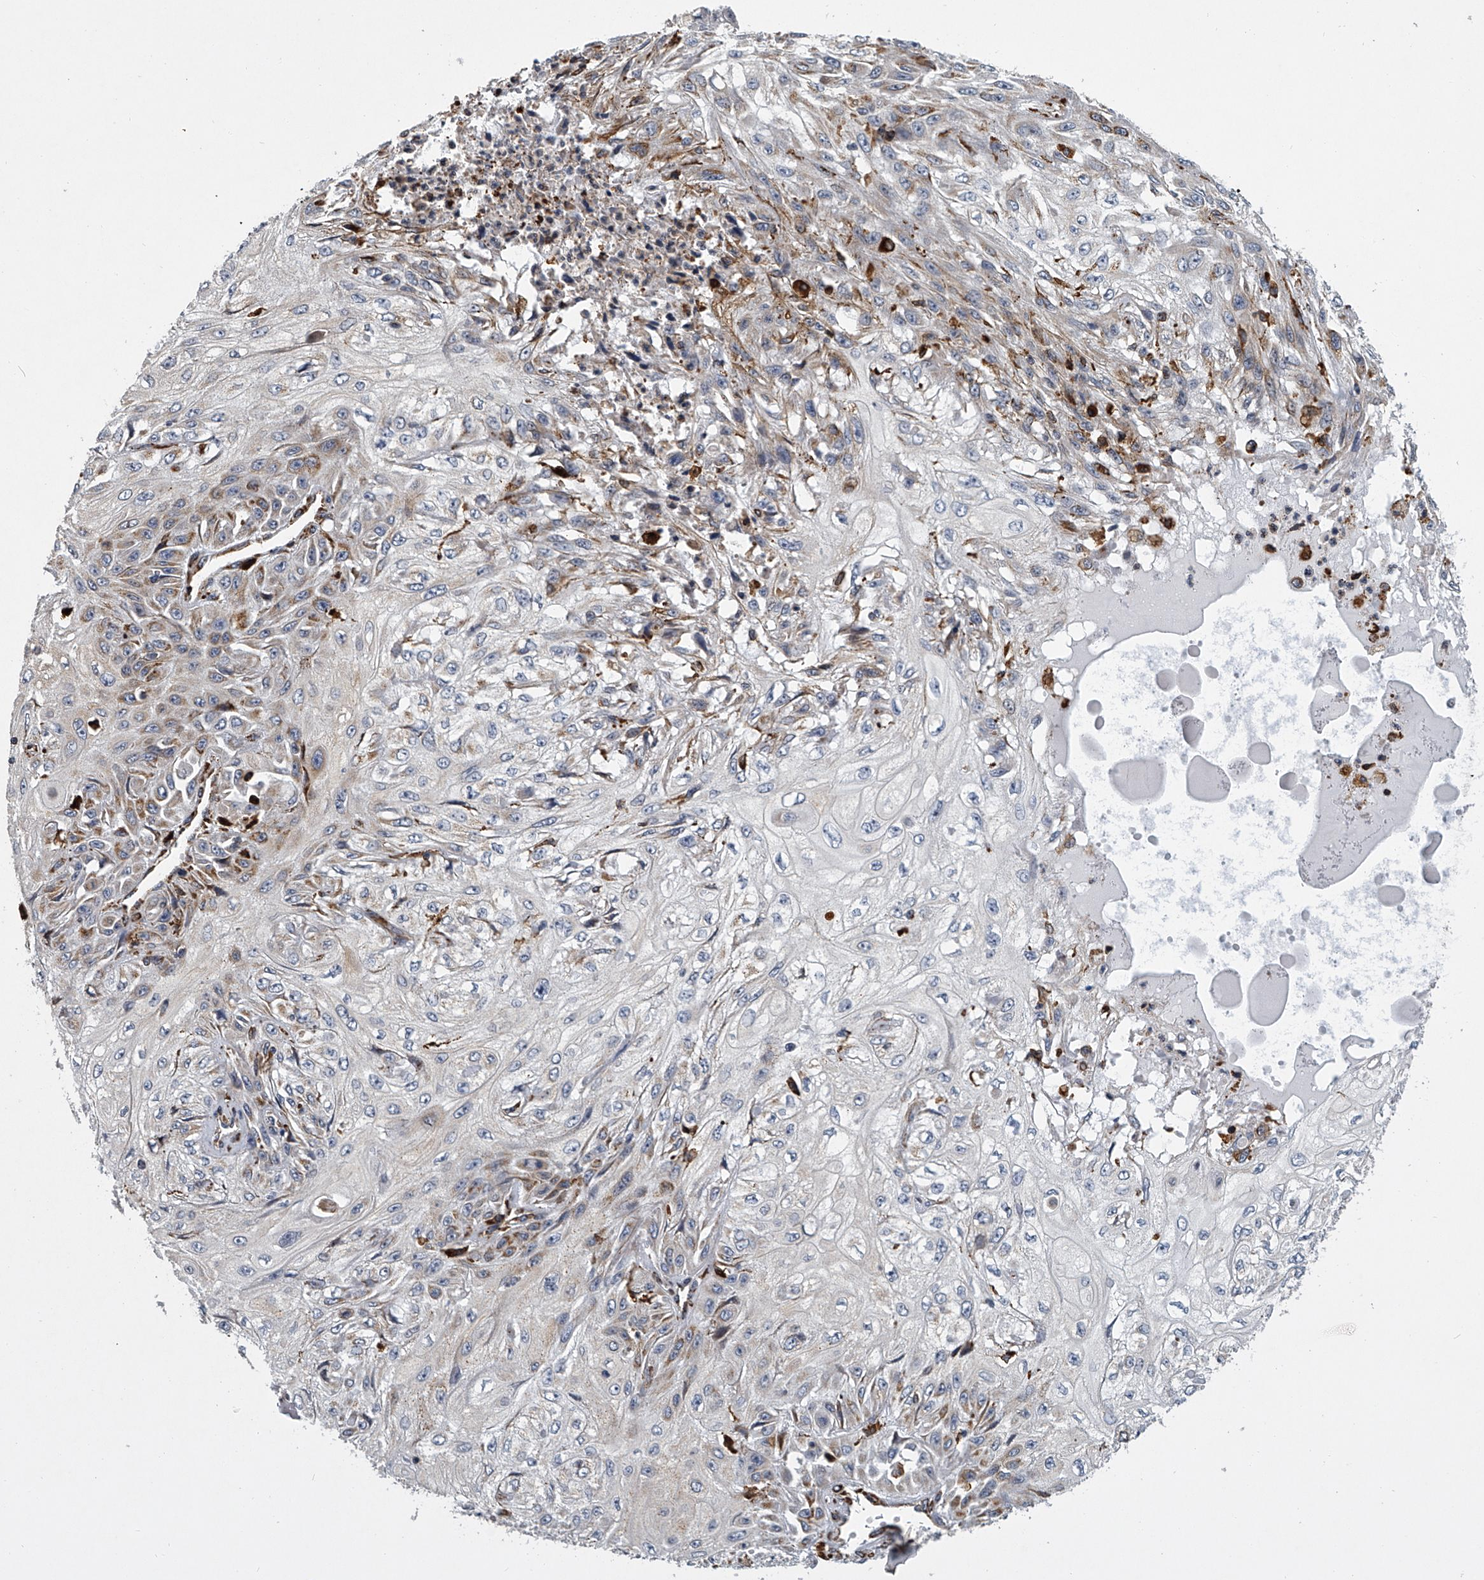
{"staining": {"intensity": "weak", "quantity": "<25%", "location": "cytoplasmic/membranous"}, "tissue": "skin cancer", "cell_type": "Tumor cells", "image_type": "cancer", "snomed": [{"axis": "morphology", "description": "Squamous cell carcinoma, NOS"}, {"axis": "morphology", "description": "Squamous cell carcinoma, metastatic, NOS"}, {"axis": "topography", "description": "Skin"}, {"axis": "topography", "description": "Lymph node"}], "caption": "DAB immunohistochemical staining of human skin metastatic squamous cell carcinoma displays no significant staining in tumor cells.", "gene": "TMEM63C", "patient": {"sex": "male", "age": 75}}